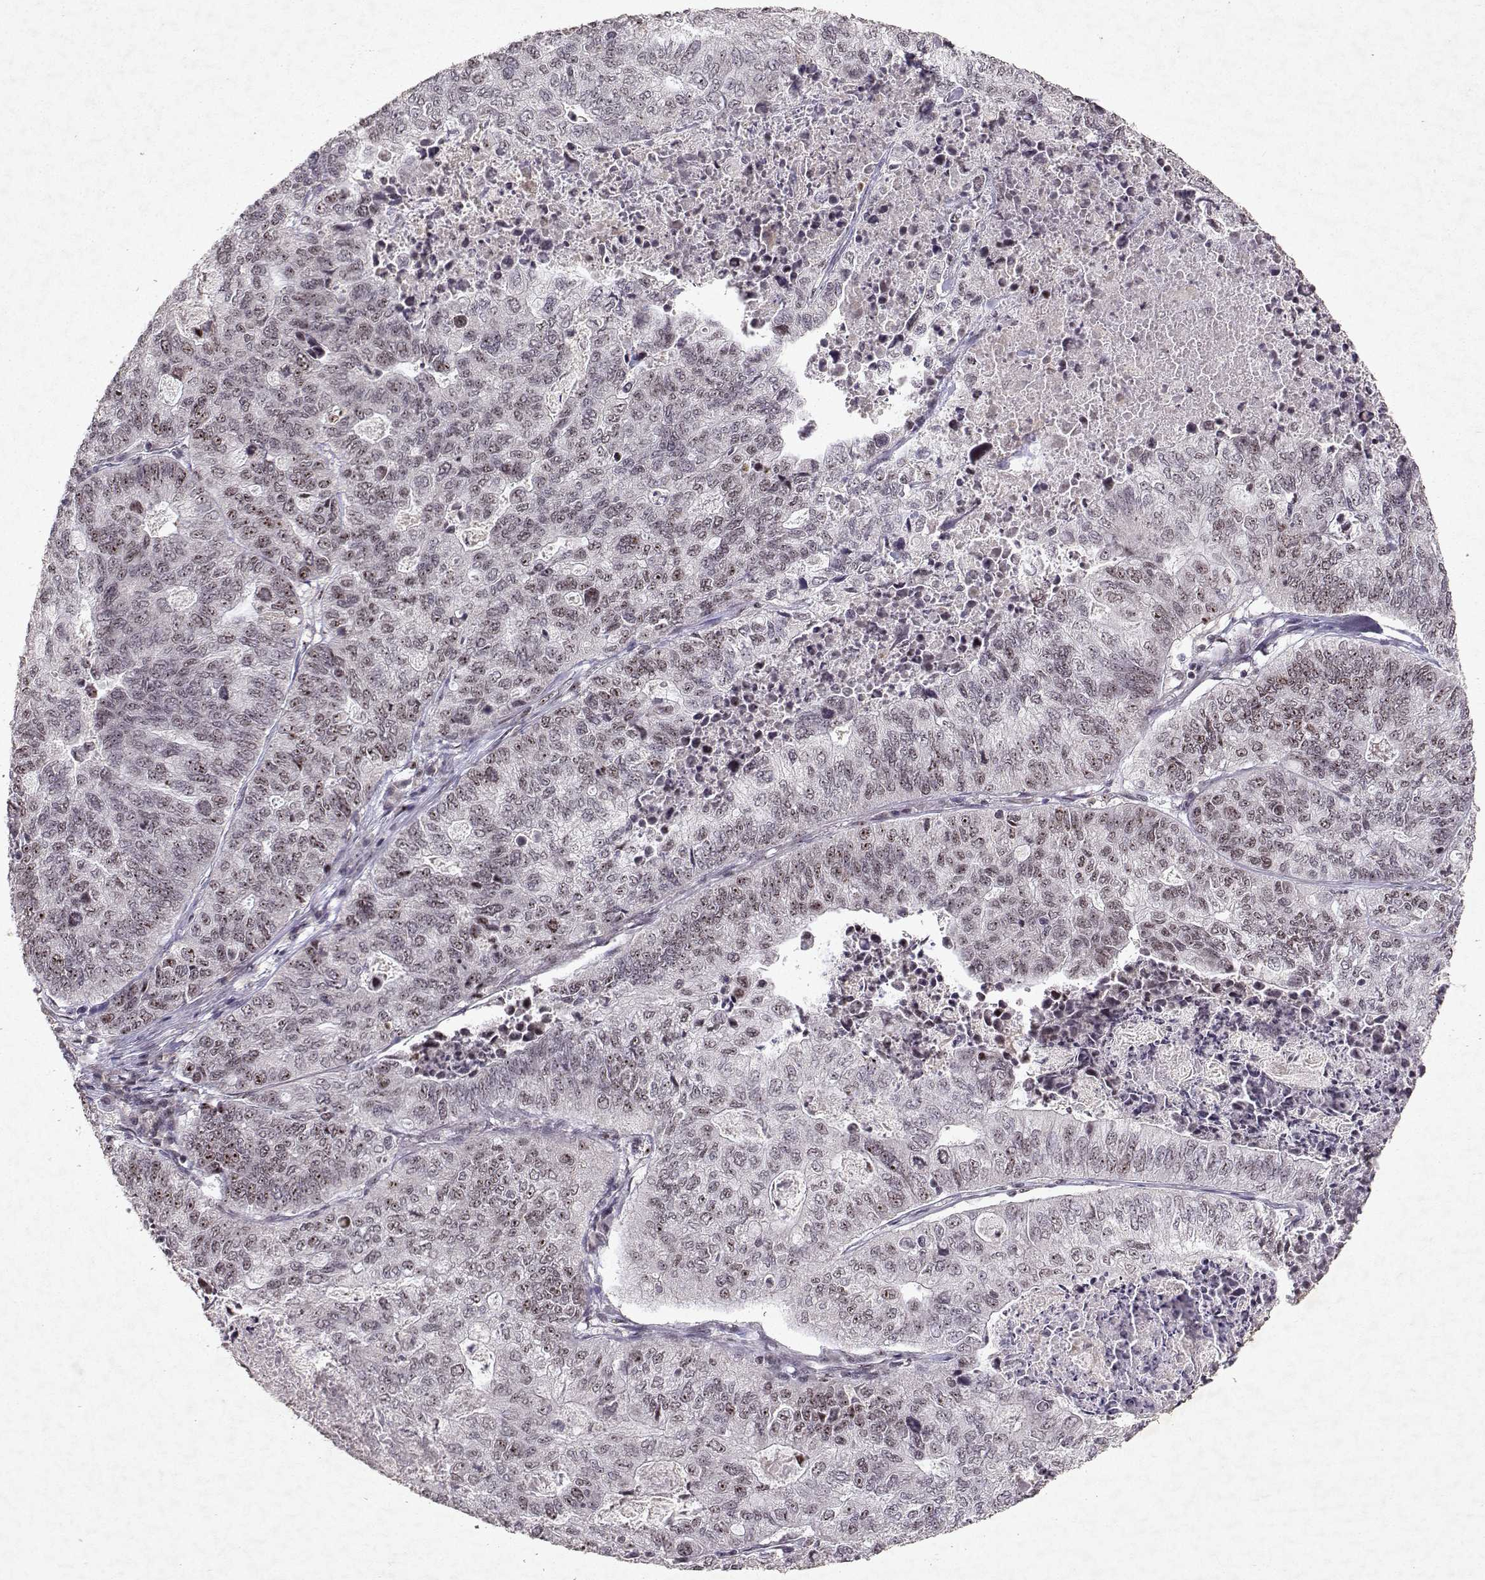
{"staining": {"intensity": "moderate", "quantity": "25%-75%", "location": "nuclear"}, "tissue": "stomach cancer", "cell_type": "Tumor cells", "image_type": "cancer", "snomed": [{"axis": "morphology", "description": "Adenocarcinoma, NOS"}, {"axis": "topography", "description": "Stomach, upper"}], "caption": "Moderate nuclear protein staining is seen in about 25%-75% of tumor cells in stomach cancer (adenocarcinoma).", "gene": "DDX56", "patient": {"sex": "female", "age": 67}}